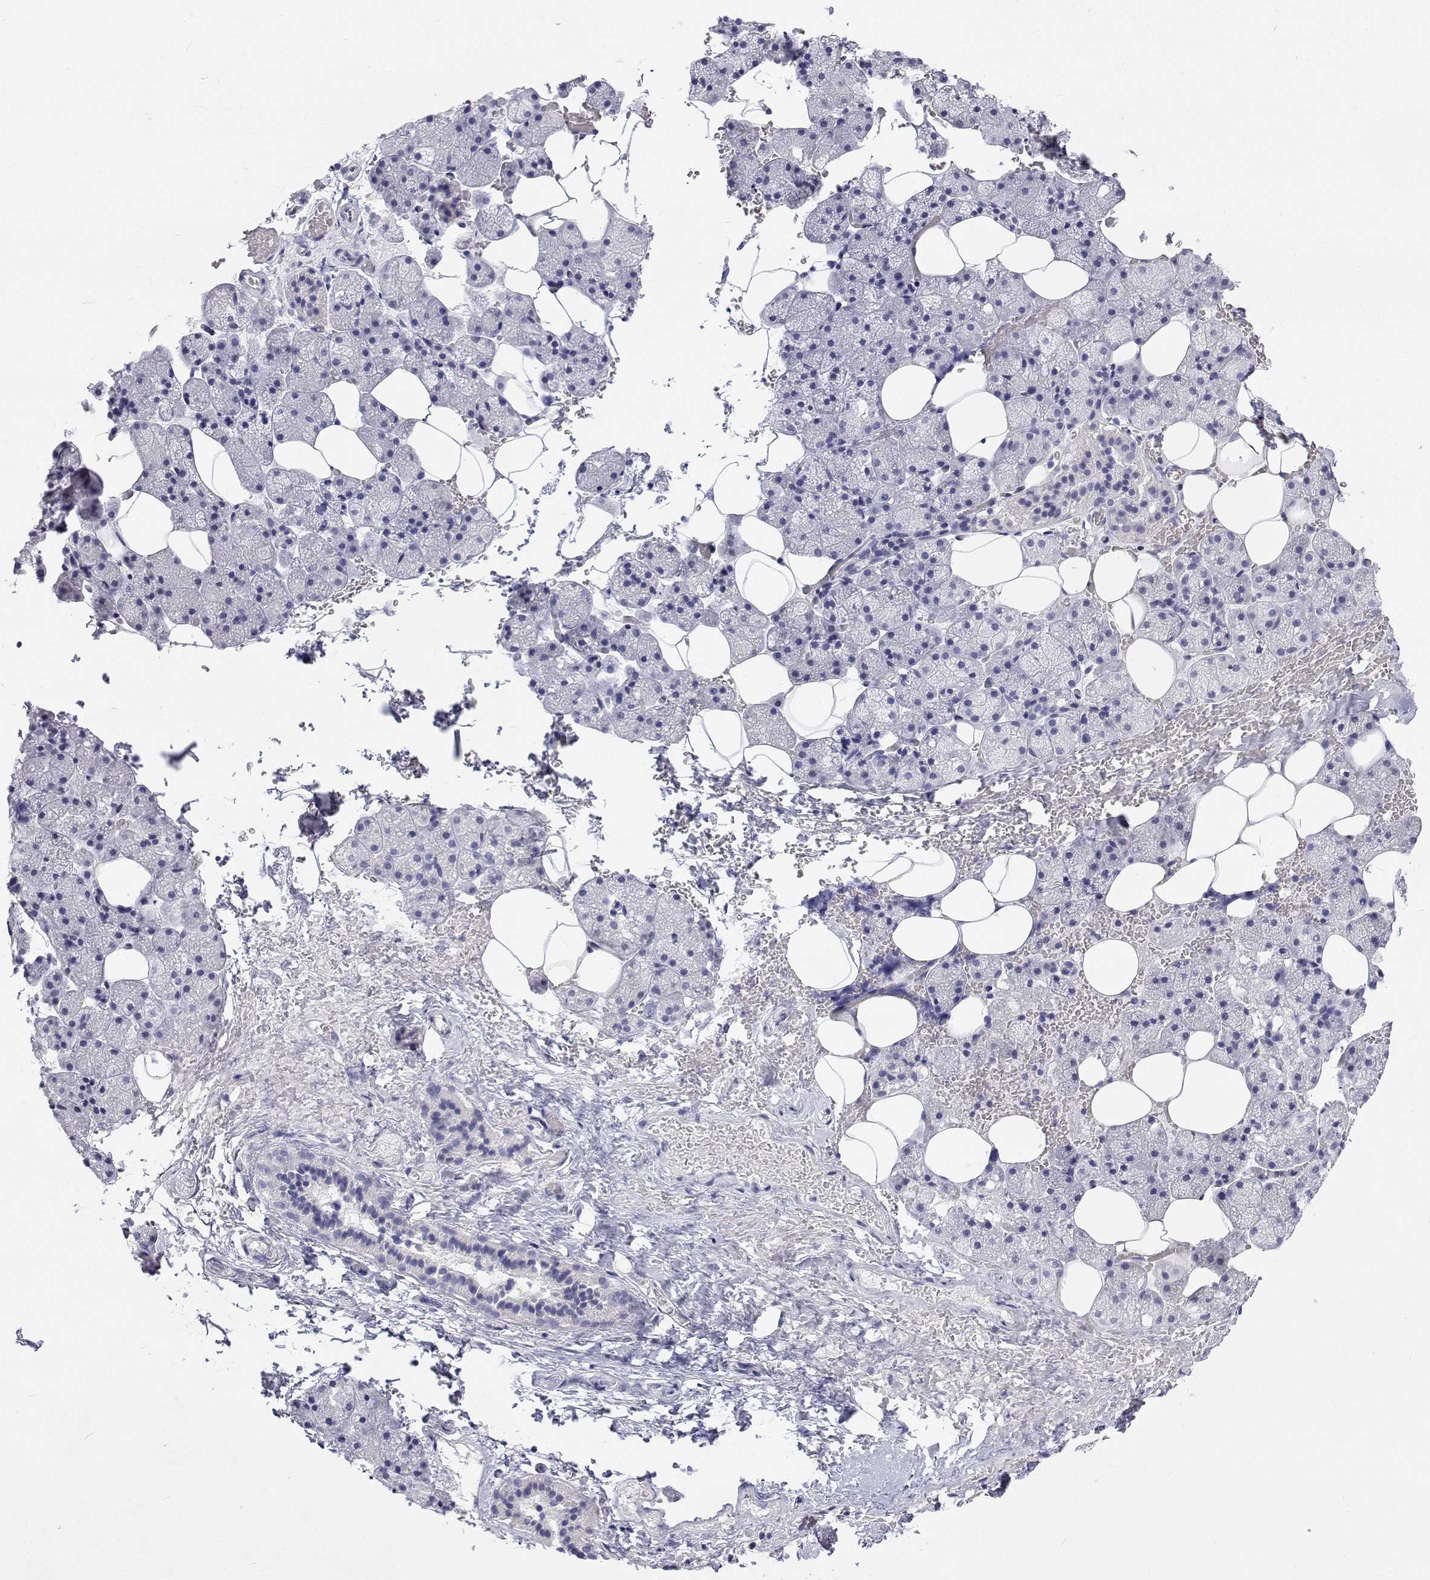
{"staining": {"intensity": "negative", "quantity": "none", "location": "none"}, "tissue": "salivary gland", "cell_type": "Glandular cells", "image_type": "normal", "snomed": [{"axis": "morphology", "description": "Normal tissue, NOS"}, {"axis": "topography", "description": "Salivary gland"}, {"axis": "topography", "description": "Peripheral nerve tissue"}], "caption": "Immunohistochemical staining of benign human salivary gland demonstrates no significant expression in glandular cells.", "gene": "NCR2", "patient": {"sex": "male", "age": 38}}